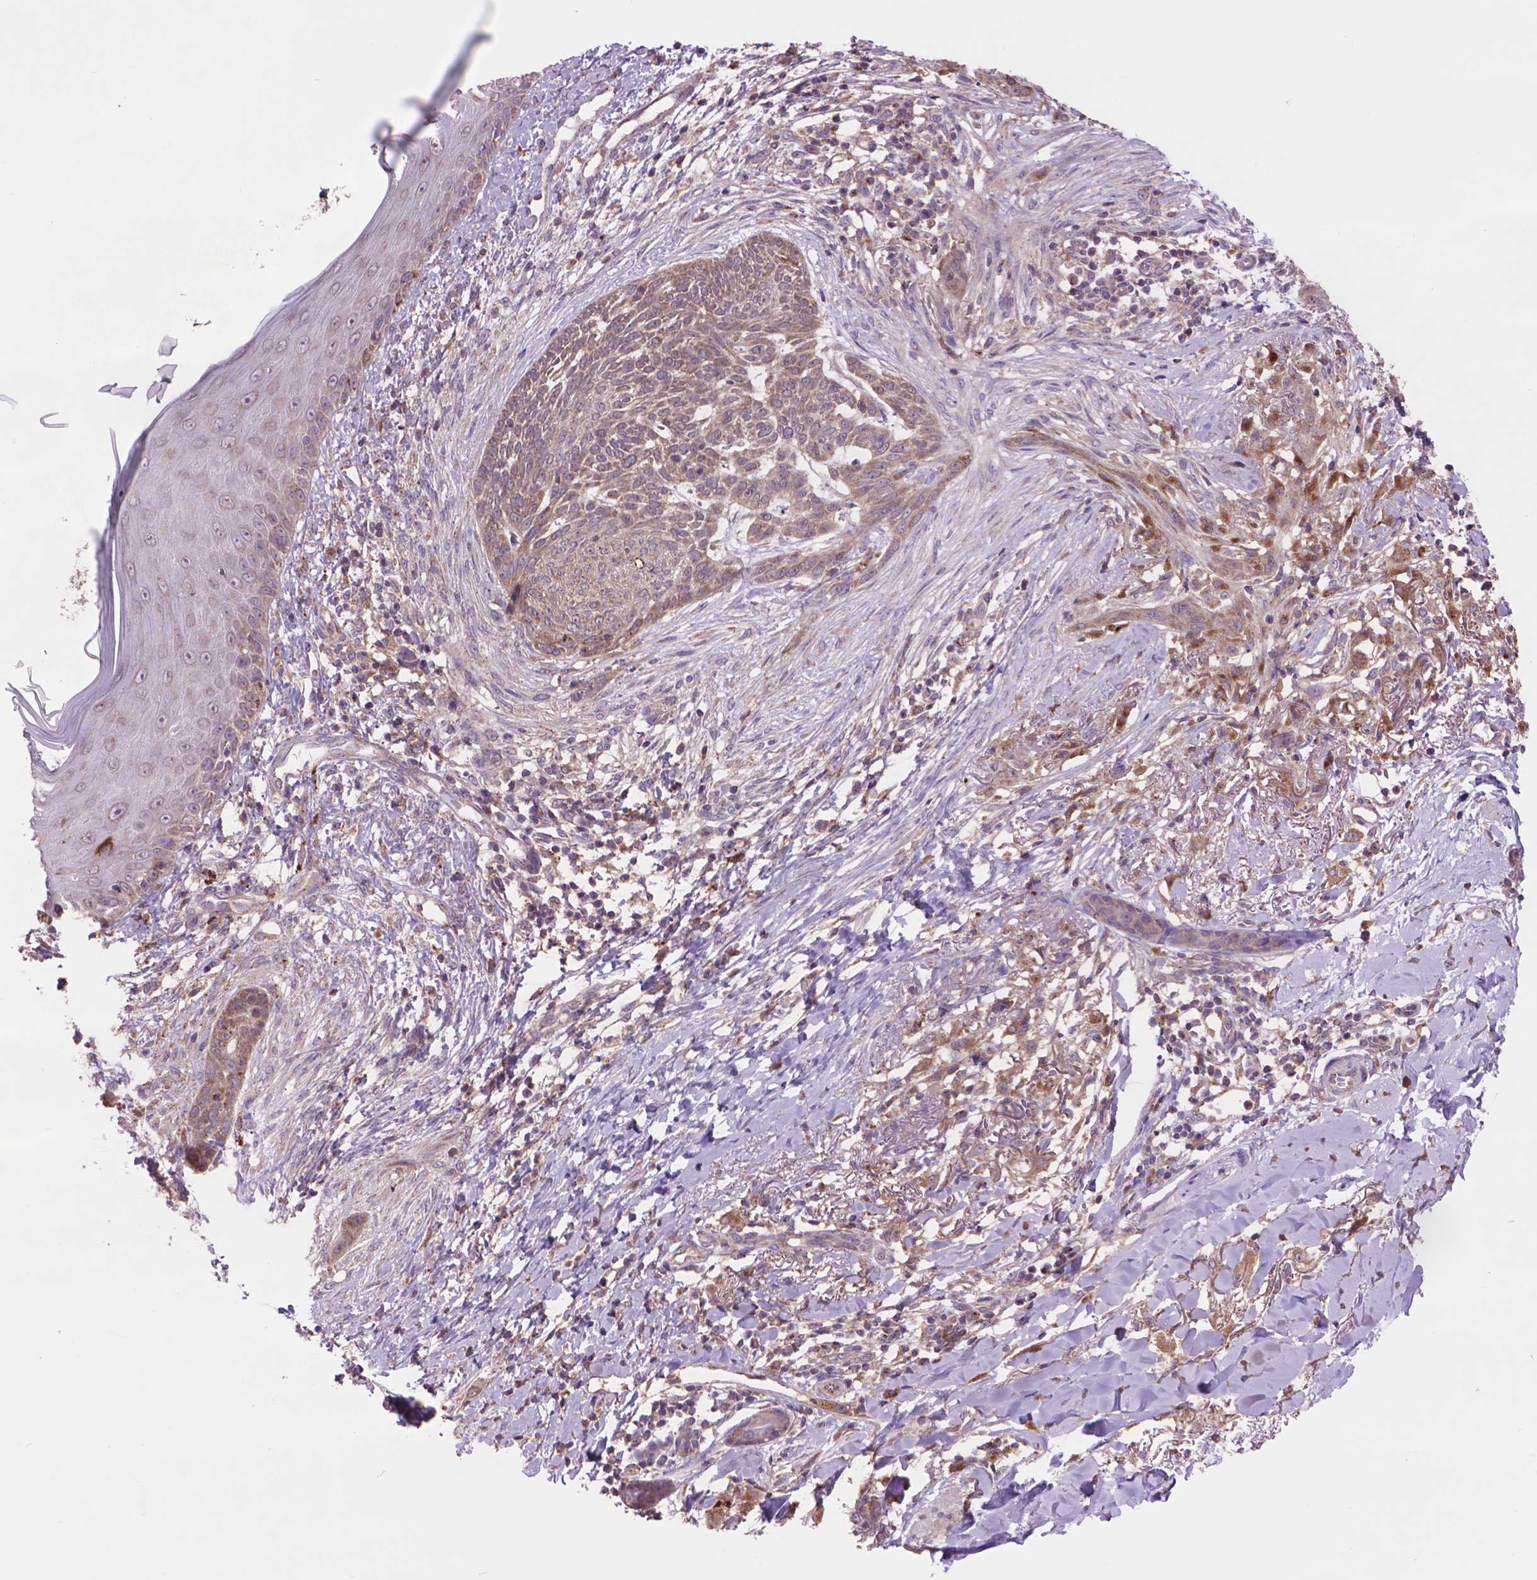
{"staining": {"intensity": "weak", "quantity": ">75%", "location": "cytoplasmic/membranous"}, "tissue": "skin cancer", "cell_type": "Tumor cells", "image_type": "cancer", "snomed": [{"axis": "morphology", "description": "Normal tissue, NOS"}, {"axis": "morphology", "description": "Basal cell carcinoma"}, {"axis": "topography", "description": "Skin"}], "caption": "Skin basal cell carcinoma stained with a brown dye reveals weak cytoplasmic/membranous positive staining in approximately >75% of tumor cells.", "gene": "GLB1", "patient": {"sex": "male", "age": 84}}